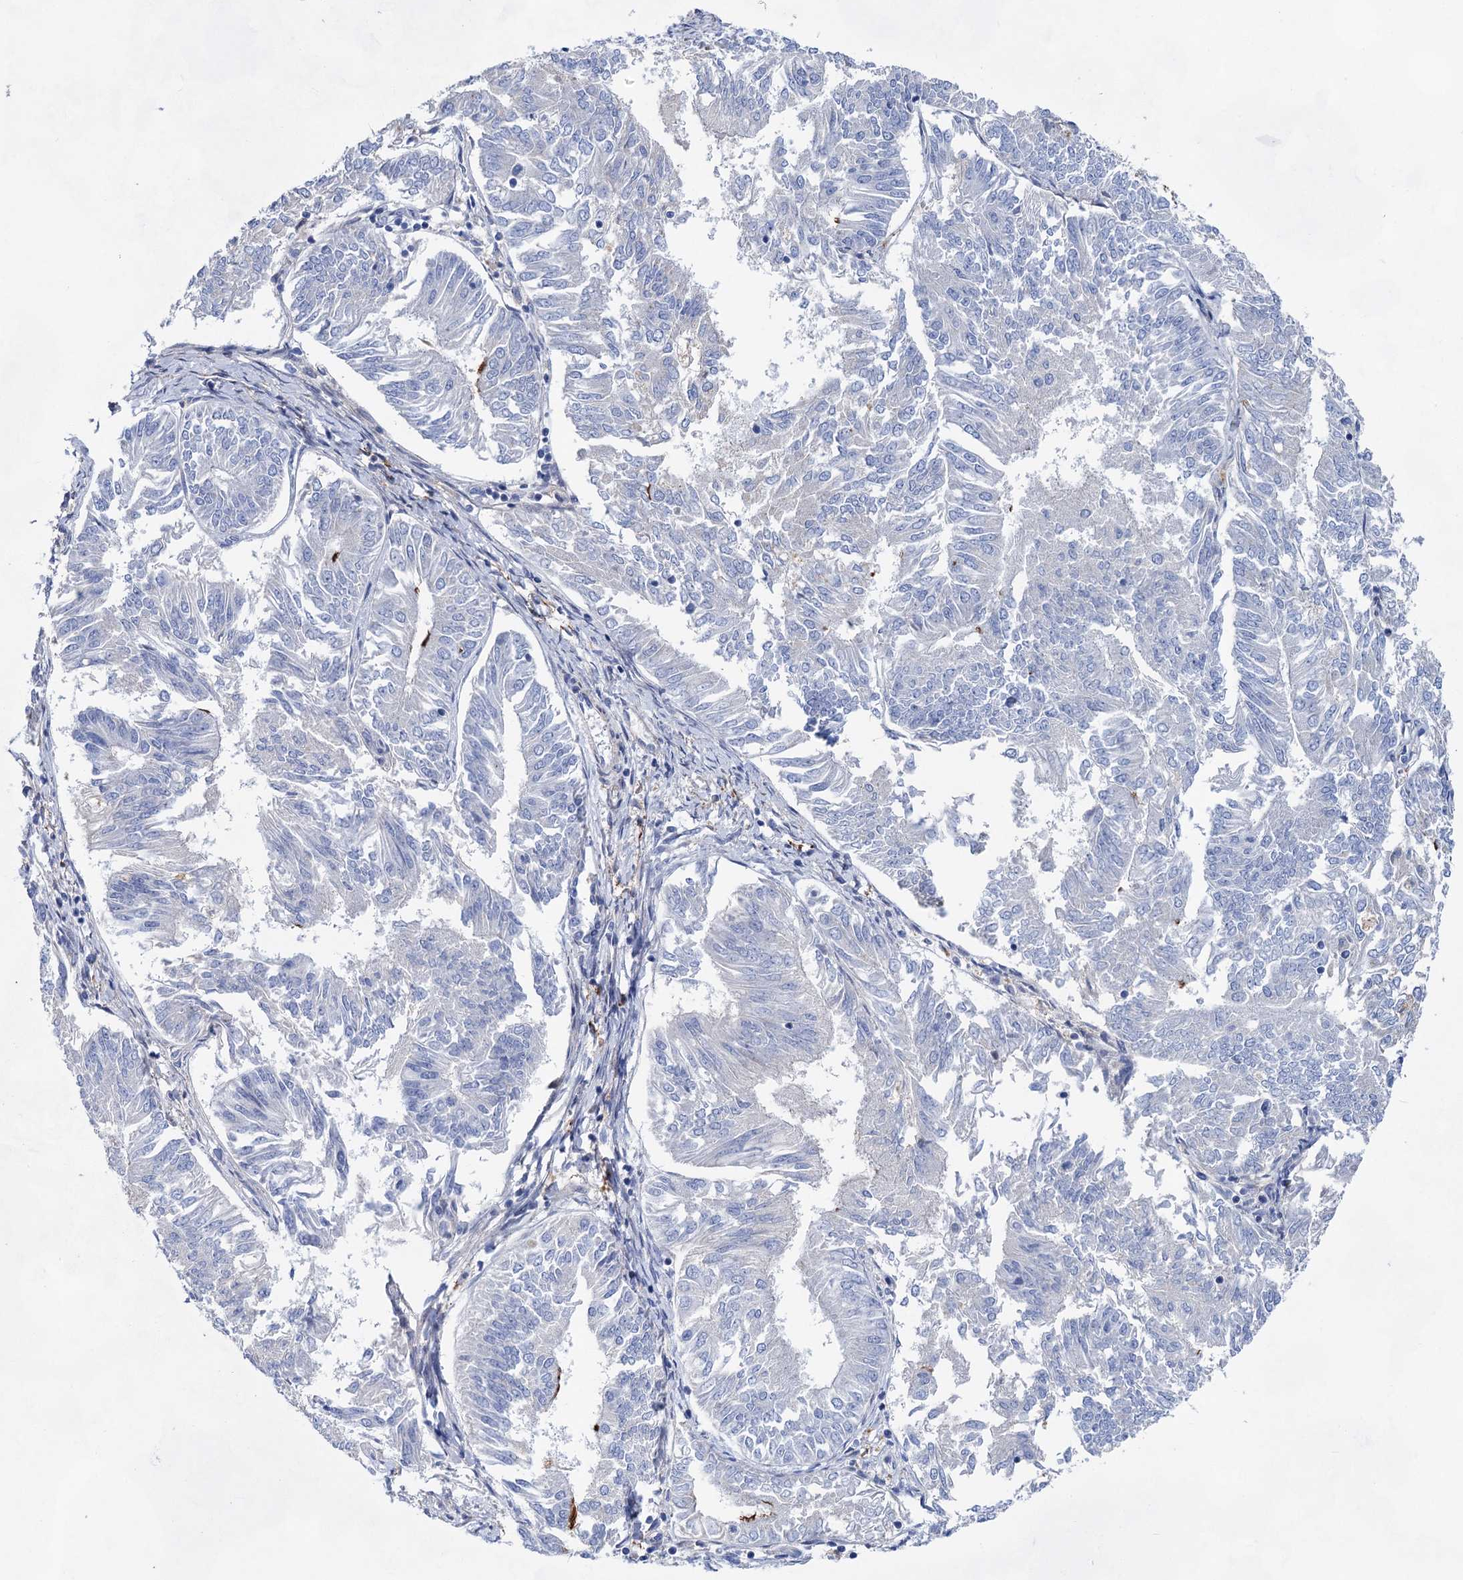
{"staining": {"intensity": "moderate", "quantity": "<25%", "location": "cytoplasmic/membranous"}, "tissue": "endometrial cancer", "cell_type": "Tumor cells", "image_type": "cancer", "snomed": [{"axis": "morphology", "description": "Adenocarcinoma, NOS"}, {"axis": "topography", "description": "Endometrium"}], "caption": "Immunohistochemical staining of human endometrial adenocarcinoma shows low levels of moderate cytoplasmic/membranous staining in approximately <25% of tumor cells. (DAB (3,3'-diaminobenzidine) IHC with brightfield microscopy, high magnification).", "gene": "GPR155", "patient": {"sex": "female", "age": 58}}